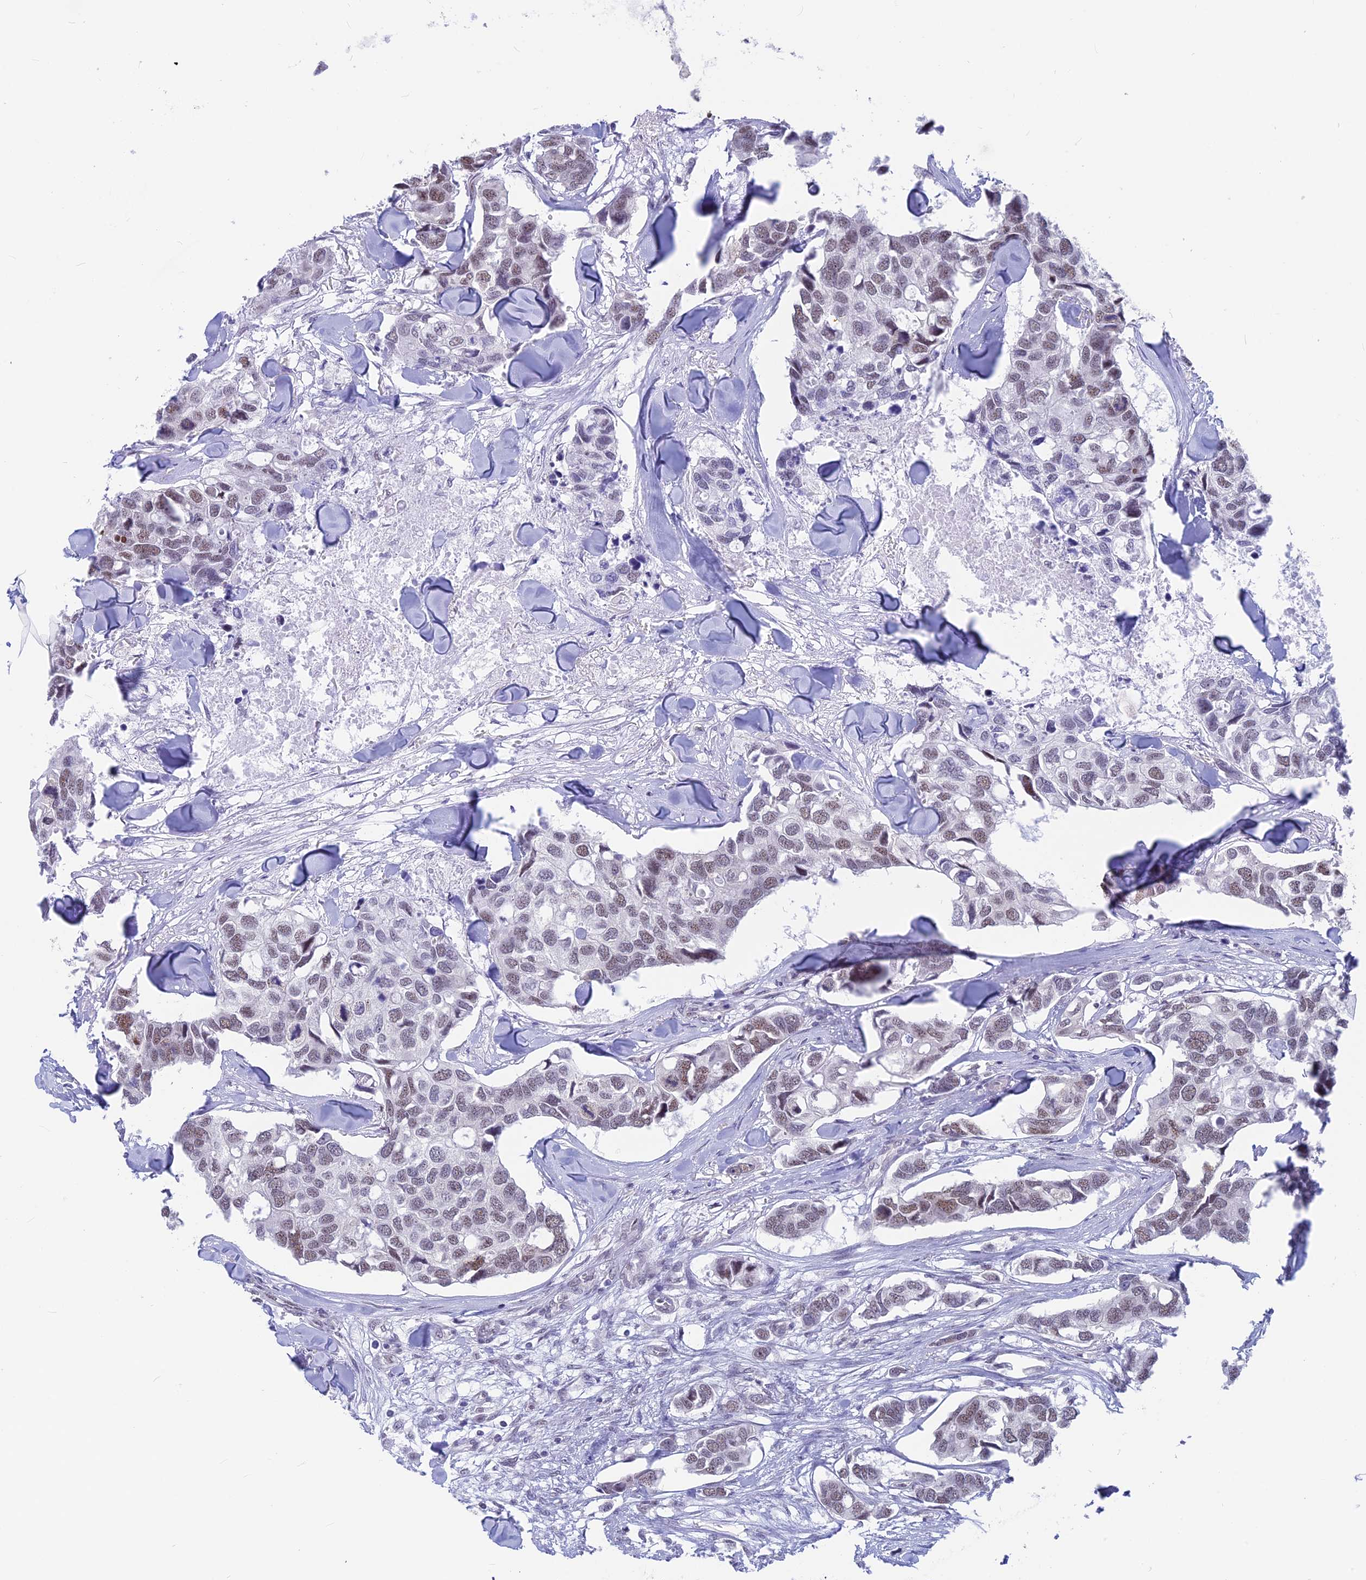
{"staining": {"intensity": "weak", "quantity": ">75%", "location": "nuclear"}, "tissue": "breast cancer", "cell_type": "Tumor cells", "image_type": "cancer", "snomed": [{"axis": "morphology", "description": "Duct carcinoma"}, {"axis": "topography", "description": "Breast"}], "caption": "A low amount of weak nuclear staining is present in approximately >75% of tumor cells in breast cancer tissue.", "gene": "SRSF5", "patient": {"sex": "female", "age": 83}}